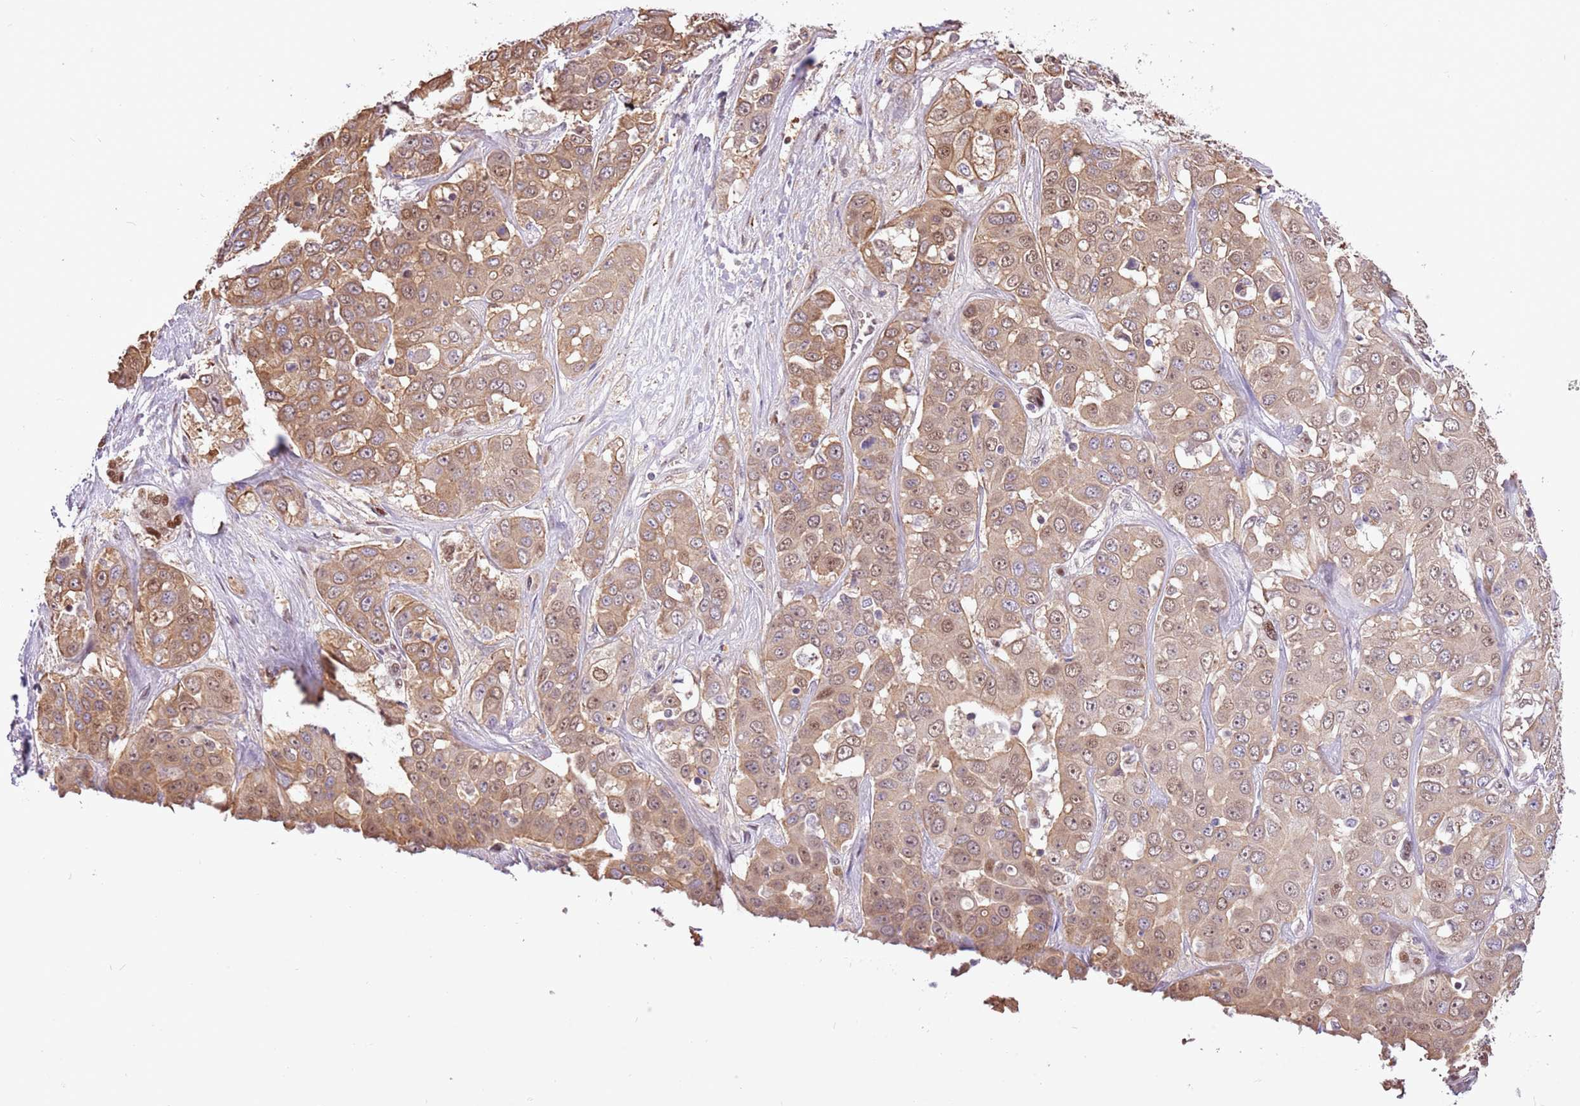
{"staining": {"intensity": "moderate", "quantity": ">75%", "location": "cytoplasmic/membranous,nuclear"}, "tissue": "liver cancer", "cell_type": "Tumor cells", "image_type": "cancer", "snomed": [{"axis": "morphology", "description": "Cholangiocarcinoma"}, {"axis": "topography", "description": "Liver"}], "caption": "Cholangiocarcinoma (liver) stained with immunohistochemistry (IHC) reveals moderate cytoplasmic/membranous and nuclear staining in about >75% of tumor cells.", "gene": "RFK", "patient": {"sex": "female", "age": 52}}